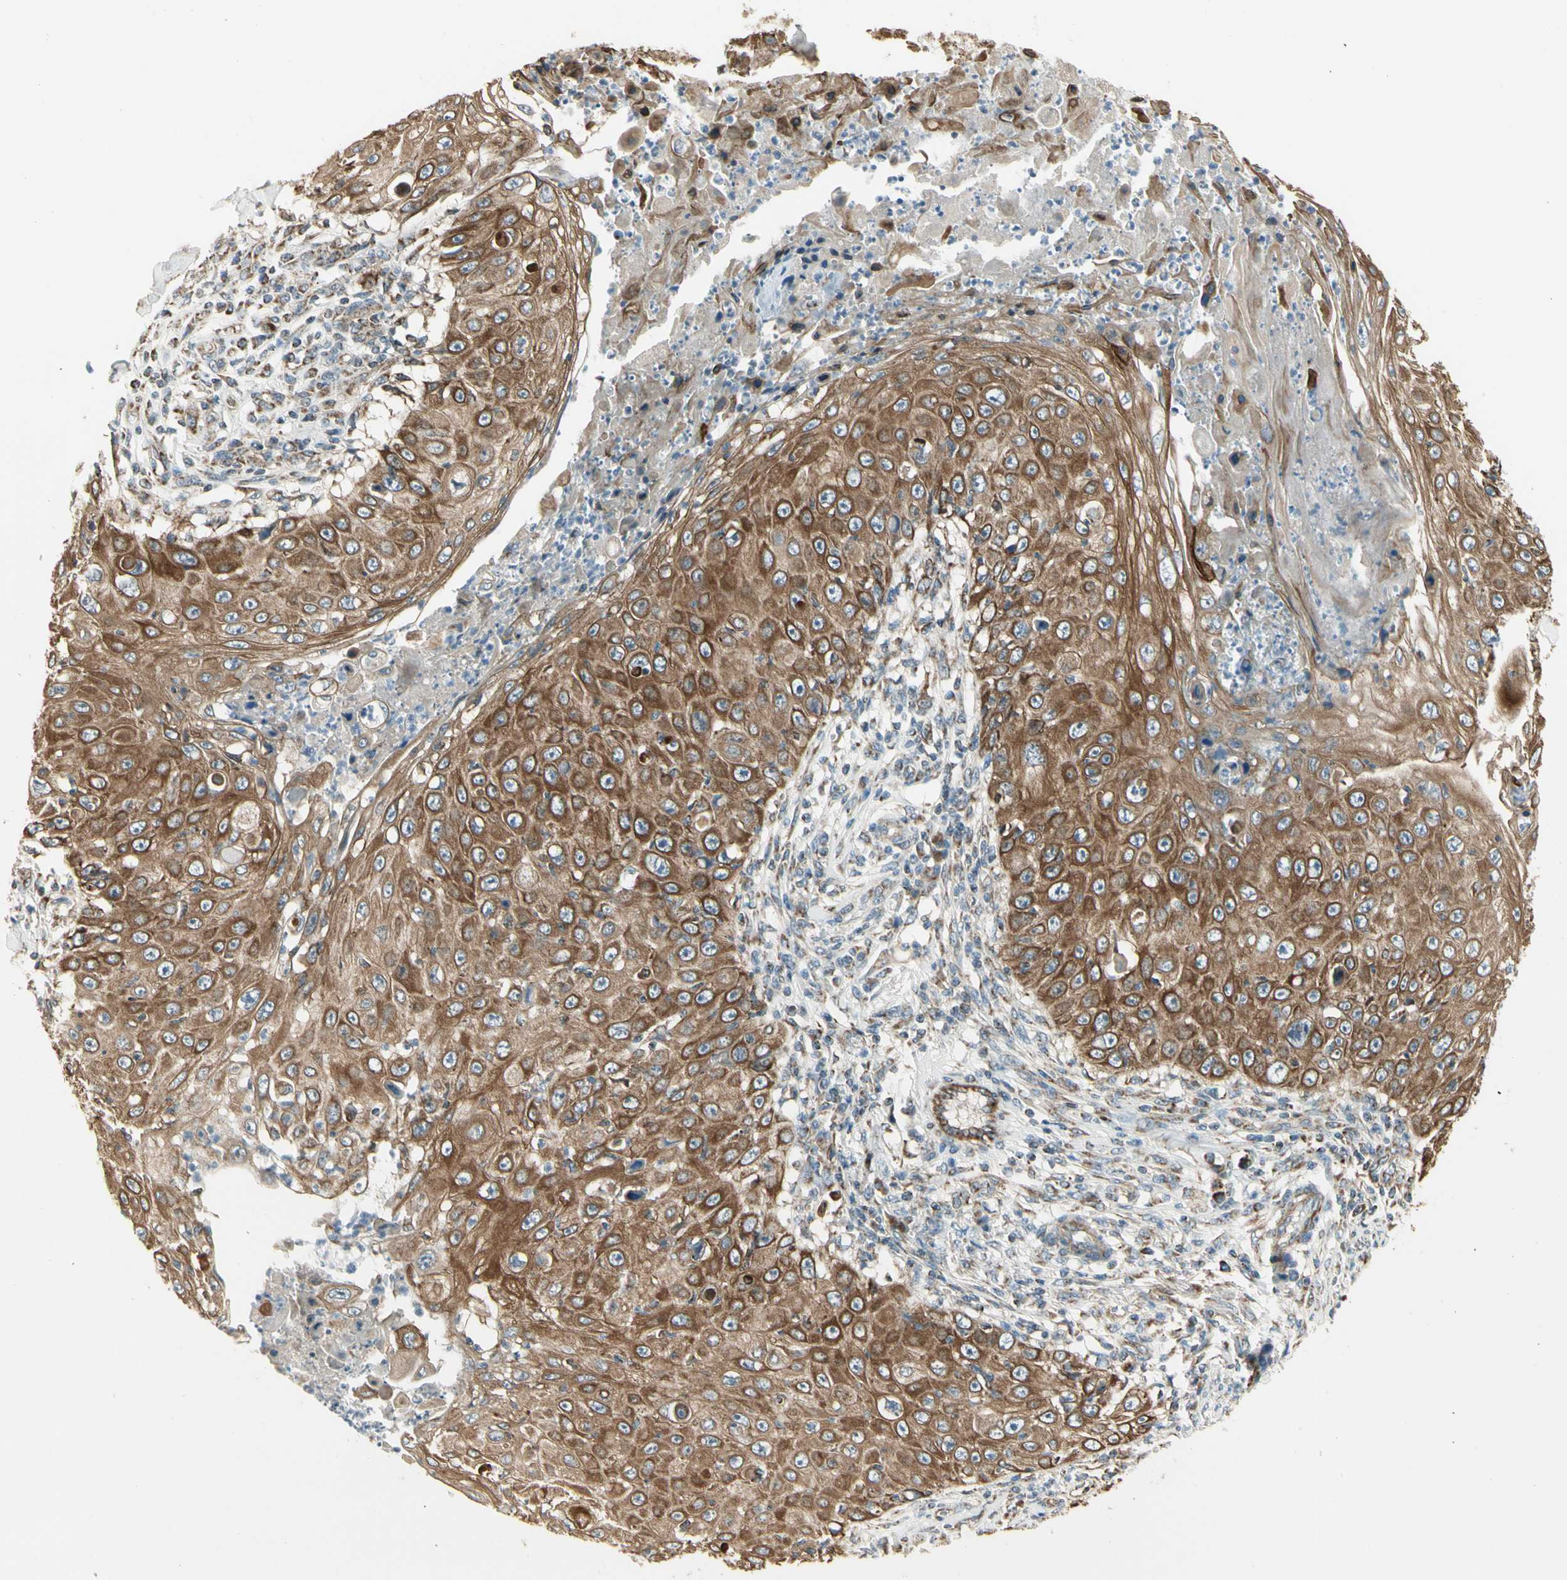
{"staining": {"intensity": "strong", "quantity": ">75%", "location": "cytoplasmic/membranous"}, "tissue": "skin cancer", "cell_type": "Tumor cells", "image_type": "cancer", "snomed": [{"axis": "morphology", "description": "Squamous cell carcinoma, NOS"}, {"axis": "topography", "description": "Skin"}], "caption": "Protein expression analysis of skin squamous cell carcinoma exhibits strong cytoplasmic/membranous positivity in about >75% of tumor cells.", "gene": "EPHB3", "patient": {"sex": "male", "age": 86}}